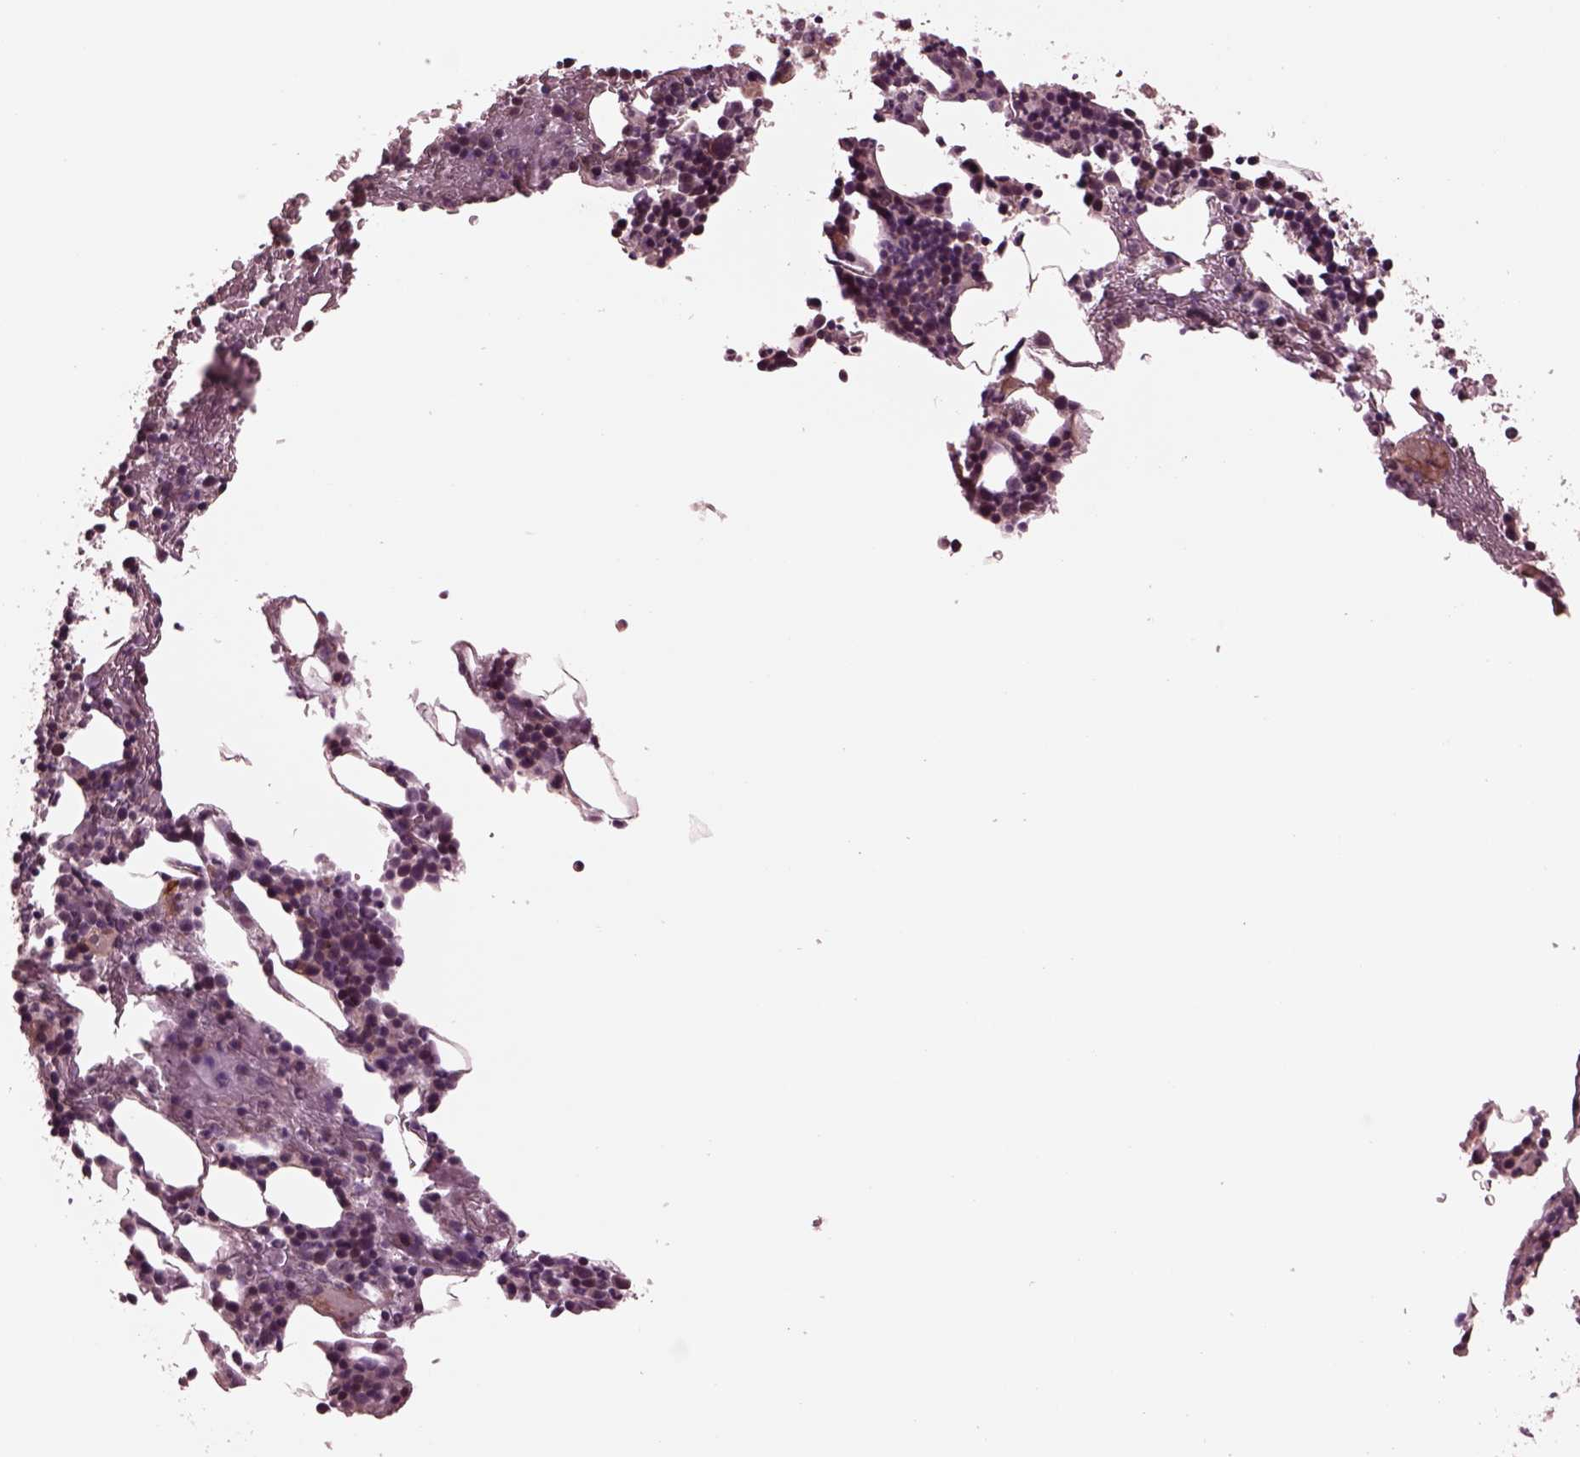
{"staining": {"intensity": "weak", "quantity": "<25%", "location": "cytoplasmic/membranous"}, "tissue": "bone marrow", "cell_type": "Hematopoietic cells", "image_type": "normal", "snomed": [{"axis": "morphology", "description": "Normal tissue, NOS"}, {"axis": "topography", "description": "Bone marrow"}], "caption": "A high-resolution image shows immunohistochemistry staining of unremarkable bone marrow, which reveals no significant staining in hematopoietic cells.", "gene": "NAP1L5", "patient": {"sex": "male", "age": 72}}